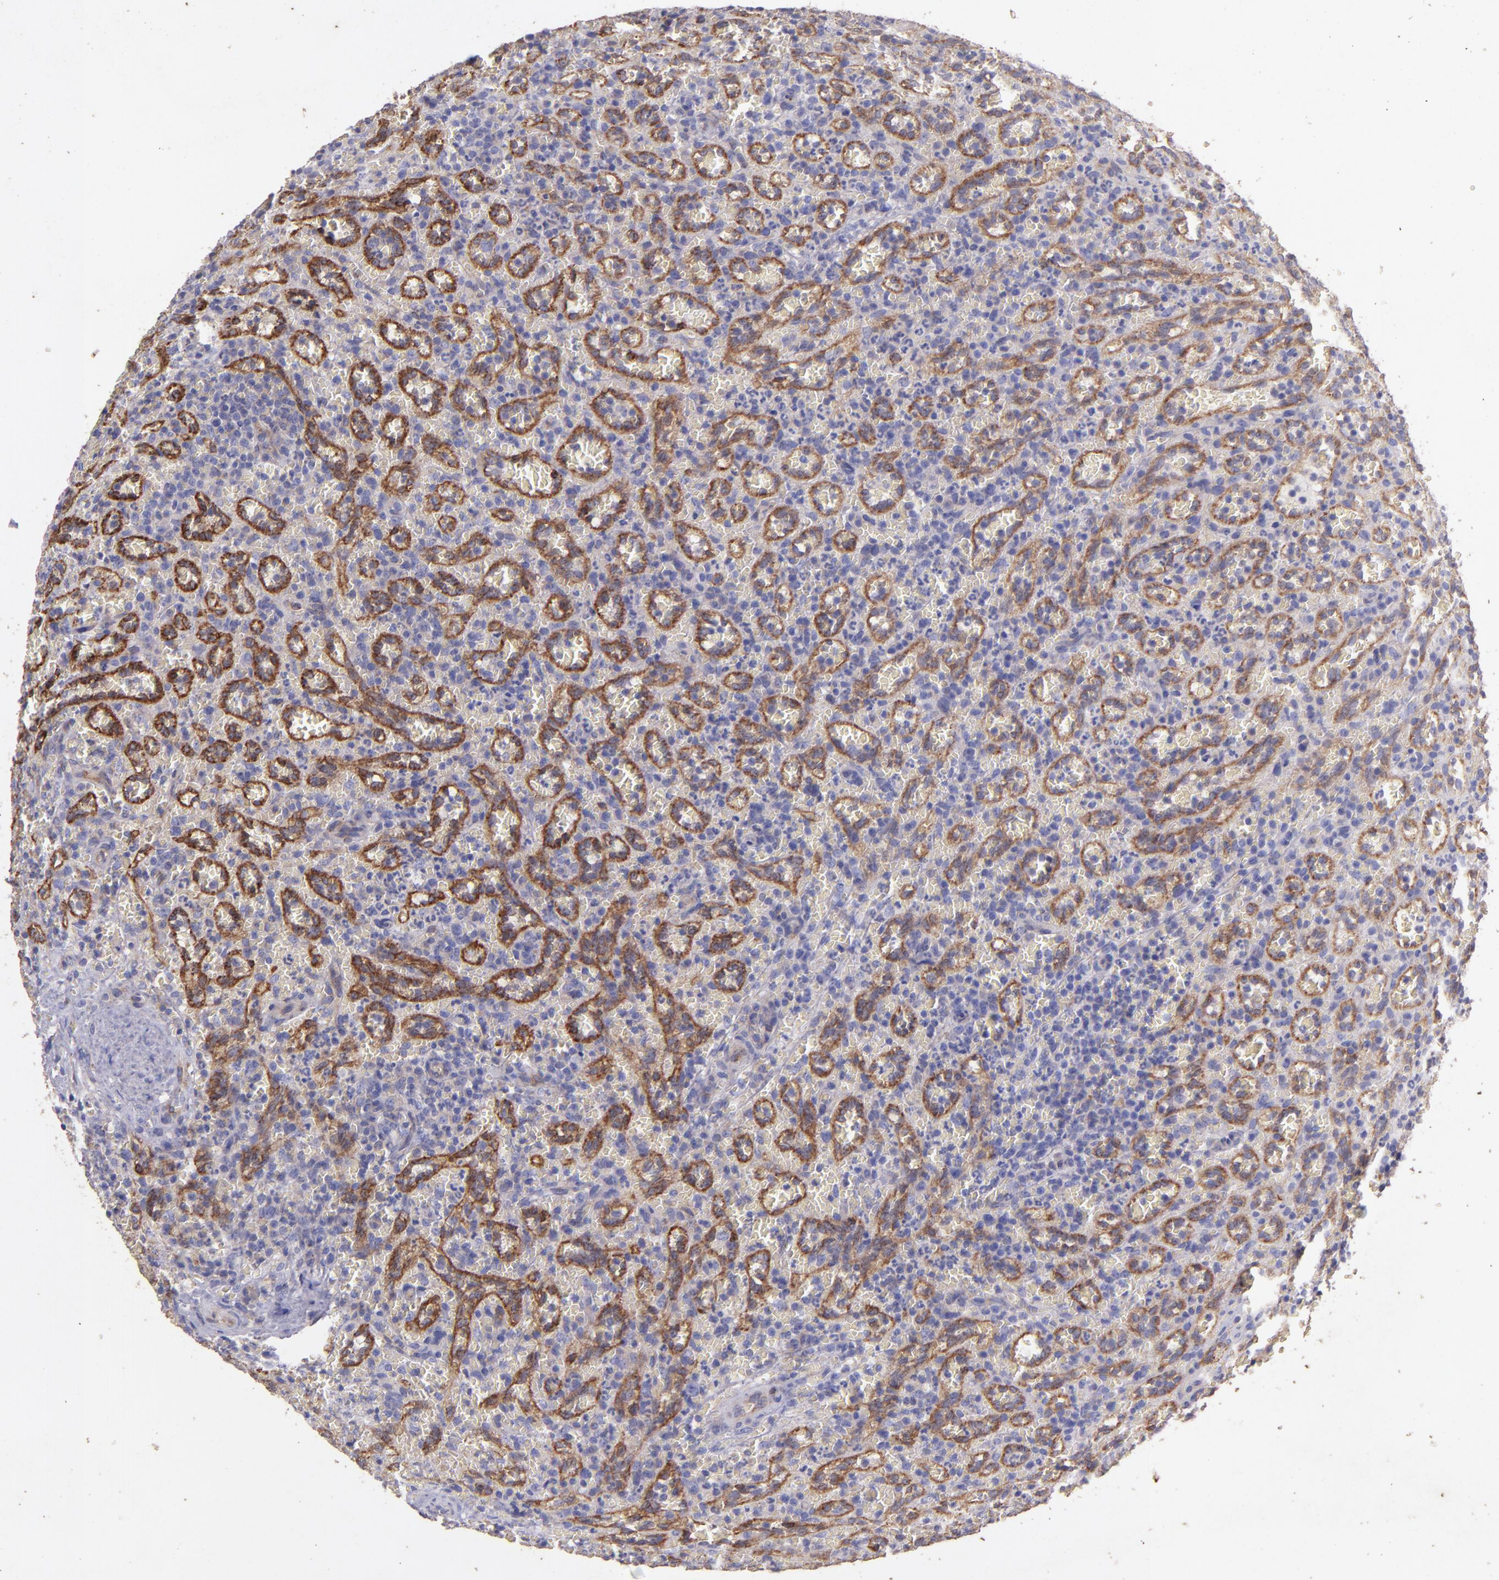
{"staining": {"intensity": "negative", "quantity": "none", "location": "none"}, "tissue": "lymphoma", "cell_type": "Tumor cells", "image_type": "cancer", "snomed": [{"axis": "morphology", "description": "Malignant lymphoma, non-Hodgkin's type, Low grade"}, {"axis": "topography", "description": "Spleen"}], "caption": "DAB (3,3'-diaminobenzidine) immunohistochemical staining of lymphoma demonstrates no significant staining in tumor cells.", "gene": "RET", "patient": {"sex": "female", "age": 64}}